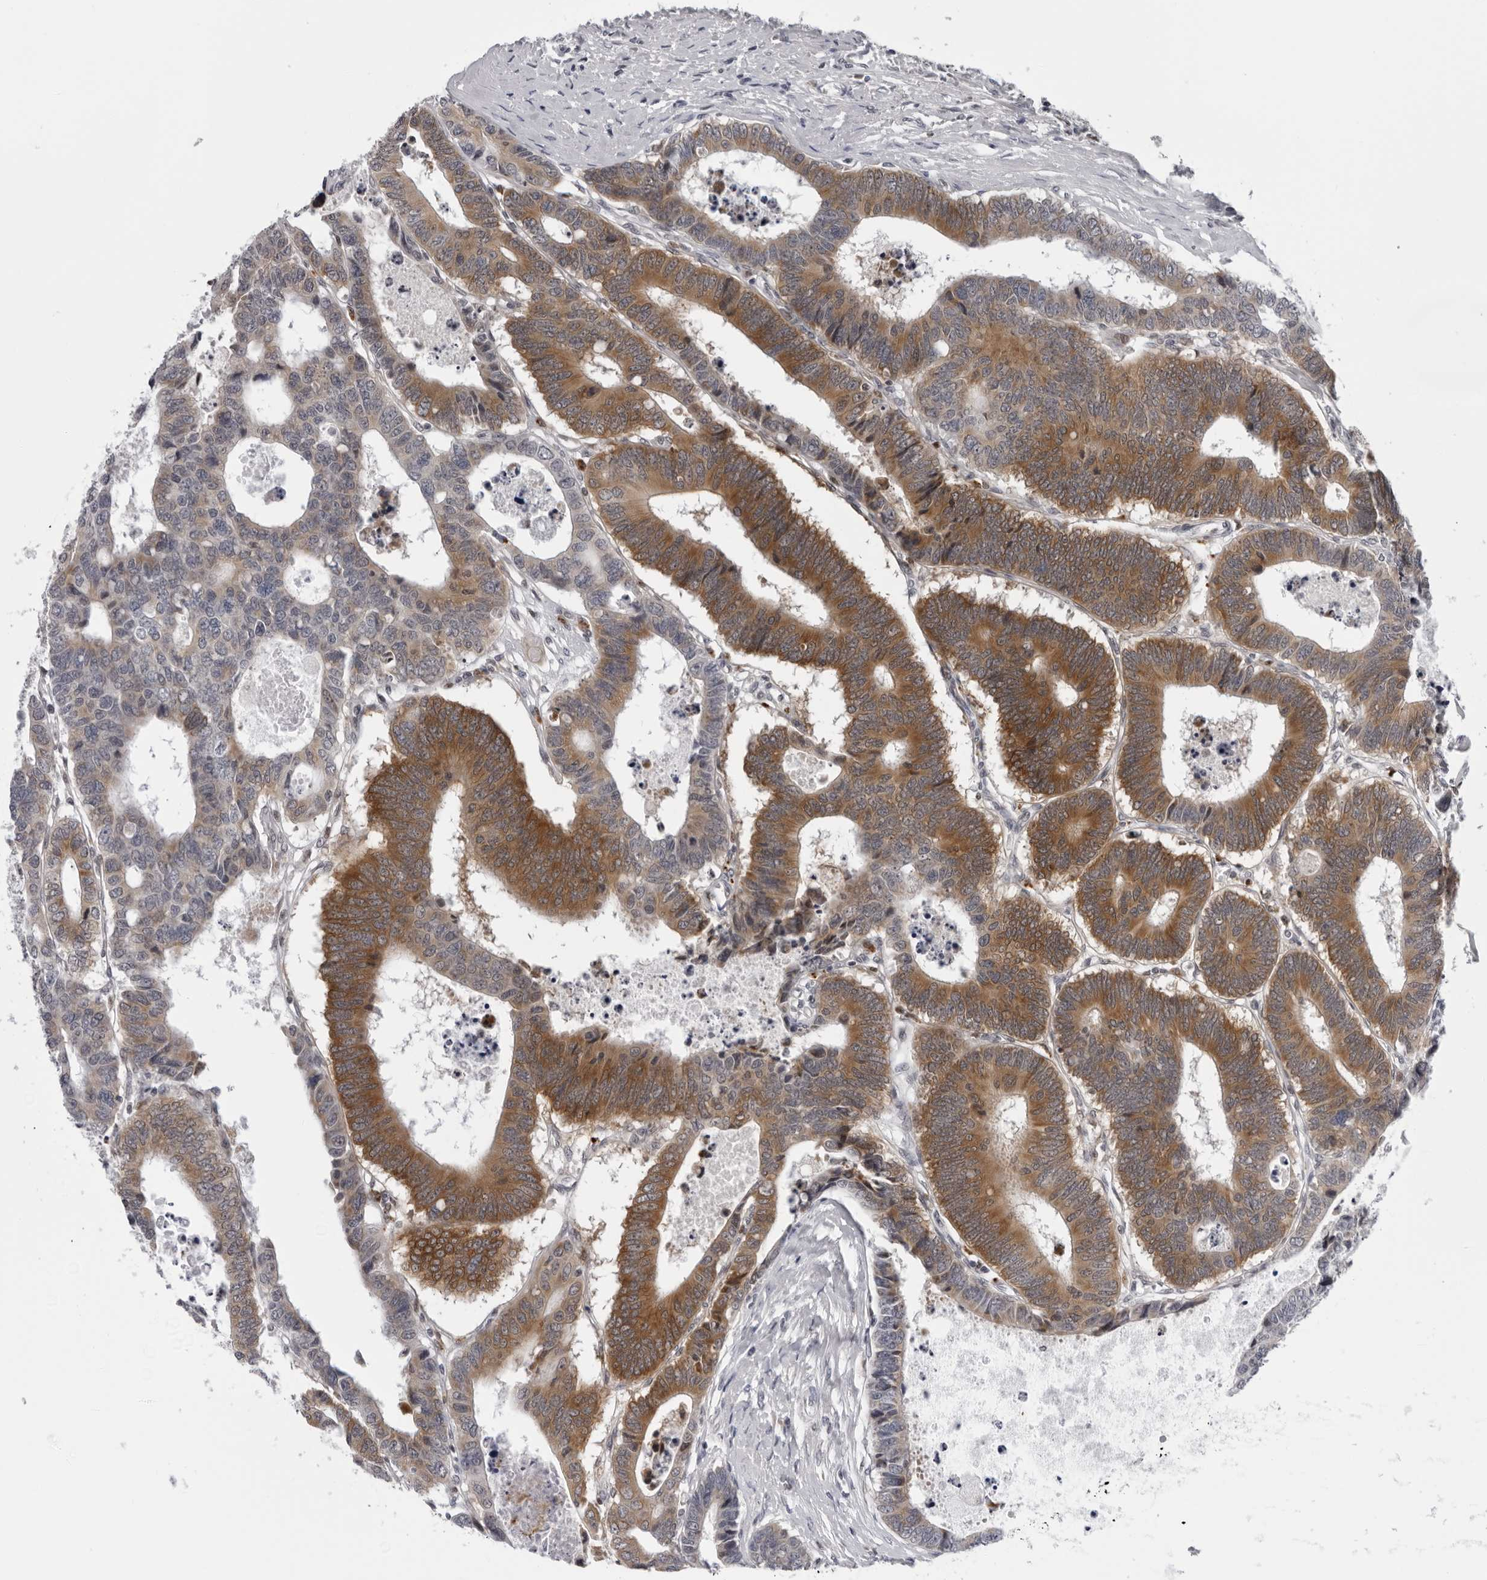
{"staining": {"intensity": "strong", "quantity": "25%-75%", "location": "cytoplasmic/membranous"}, "tissue": "colorectal cancer", "cell_type": "Tumor cells", "image_type": "cancer", "snomed": [{"axis": "morphology", "description": "Adenocarcinoma, NOS"}, {"axis": "topography", "description": "Rectum"}], "caption": "This photomicrograph displays immunohistochemistry (IHC) staining of human colorectal adenocarcinoma, with high strong cytoplasmic/membranous expression in about 25%-75% of tumor cells.", "gene": "CPT2", "patient": {"sex": "male", "age": 84}}